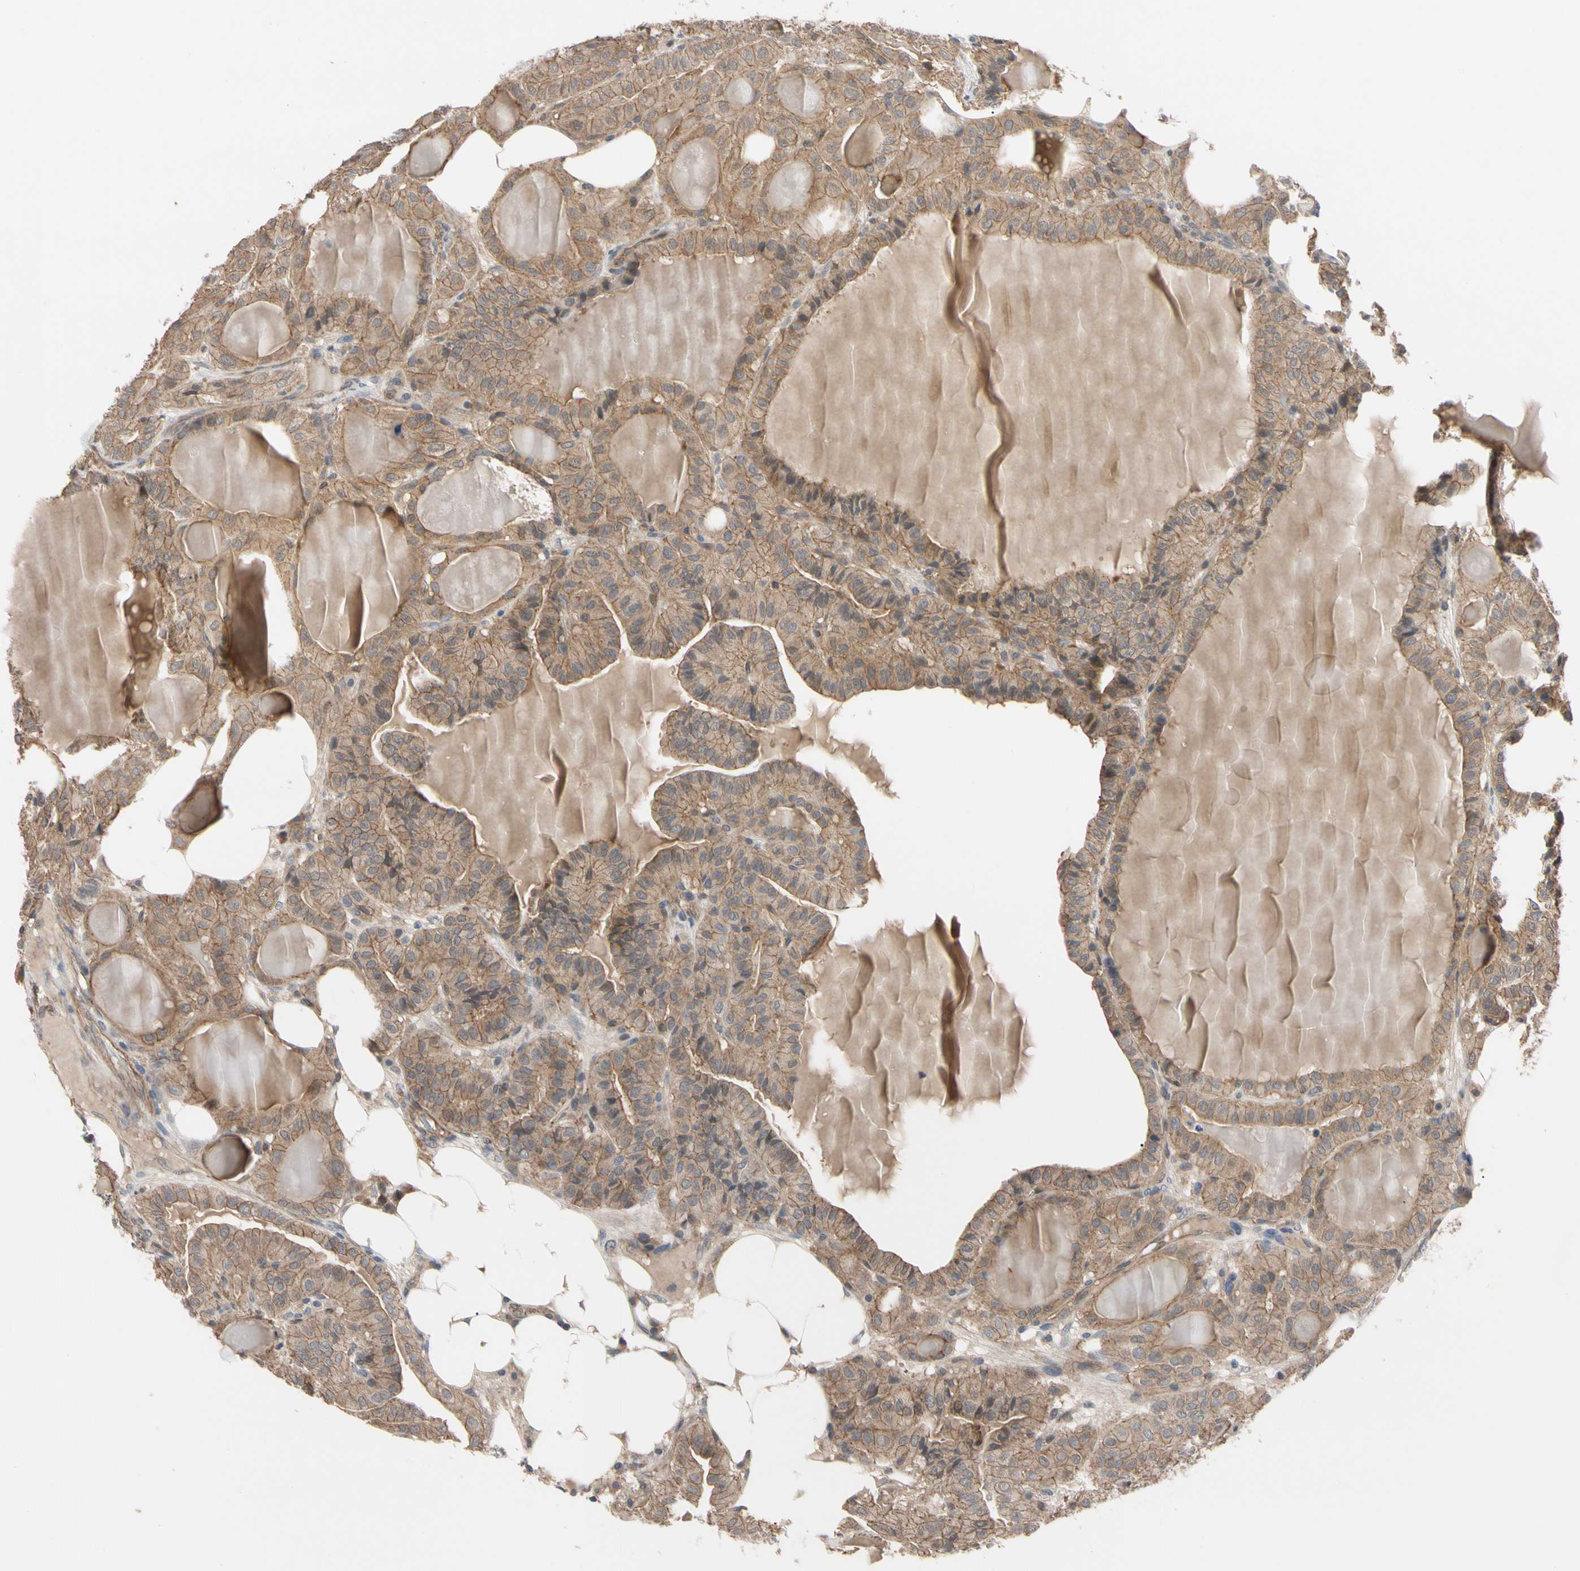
{"staining": {"intensity": "moderate", "quantity": ">75%", "location": "cytoplasmic/membranous"}, "tissue": "thyroid cancer", "cell_type": "Tumor cells", "image_type": "cancer", "snomed": [{"axis": "morphology", "description": "Papillary adenocarcinoma, NOS"}, {"axis": "topography", "description": "Thyroid gland"}], "caption": "High-power microscopy captured an immunohistochemistry (IHC) micrograph of papillary adenocarcinoma (thyroid), revealing moderate cytoplasmic/membranous staining in about >75% of tumor cells.", "gene": "DPP8", "patient": {"sex": "male", "age": 77}}